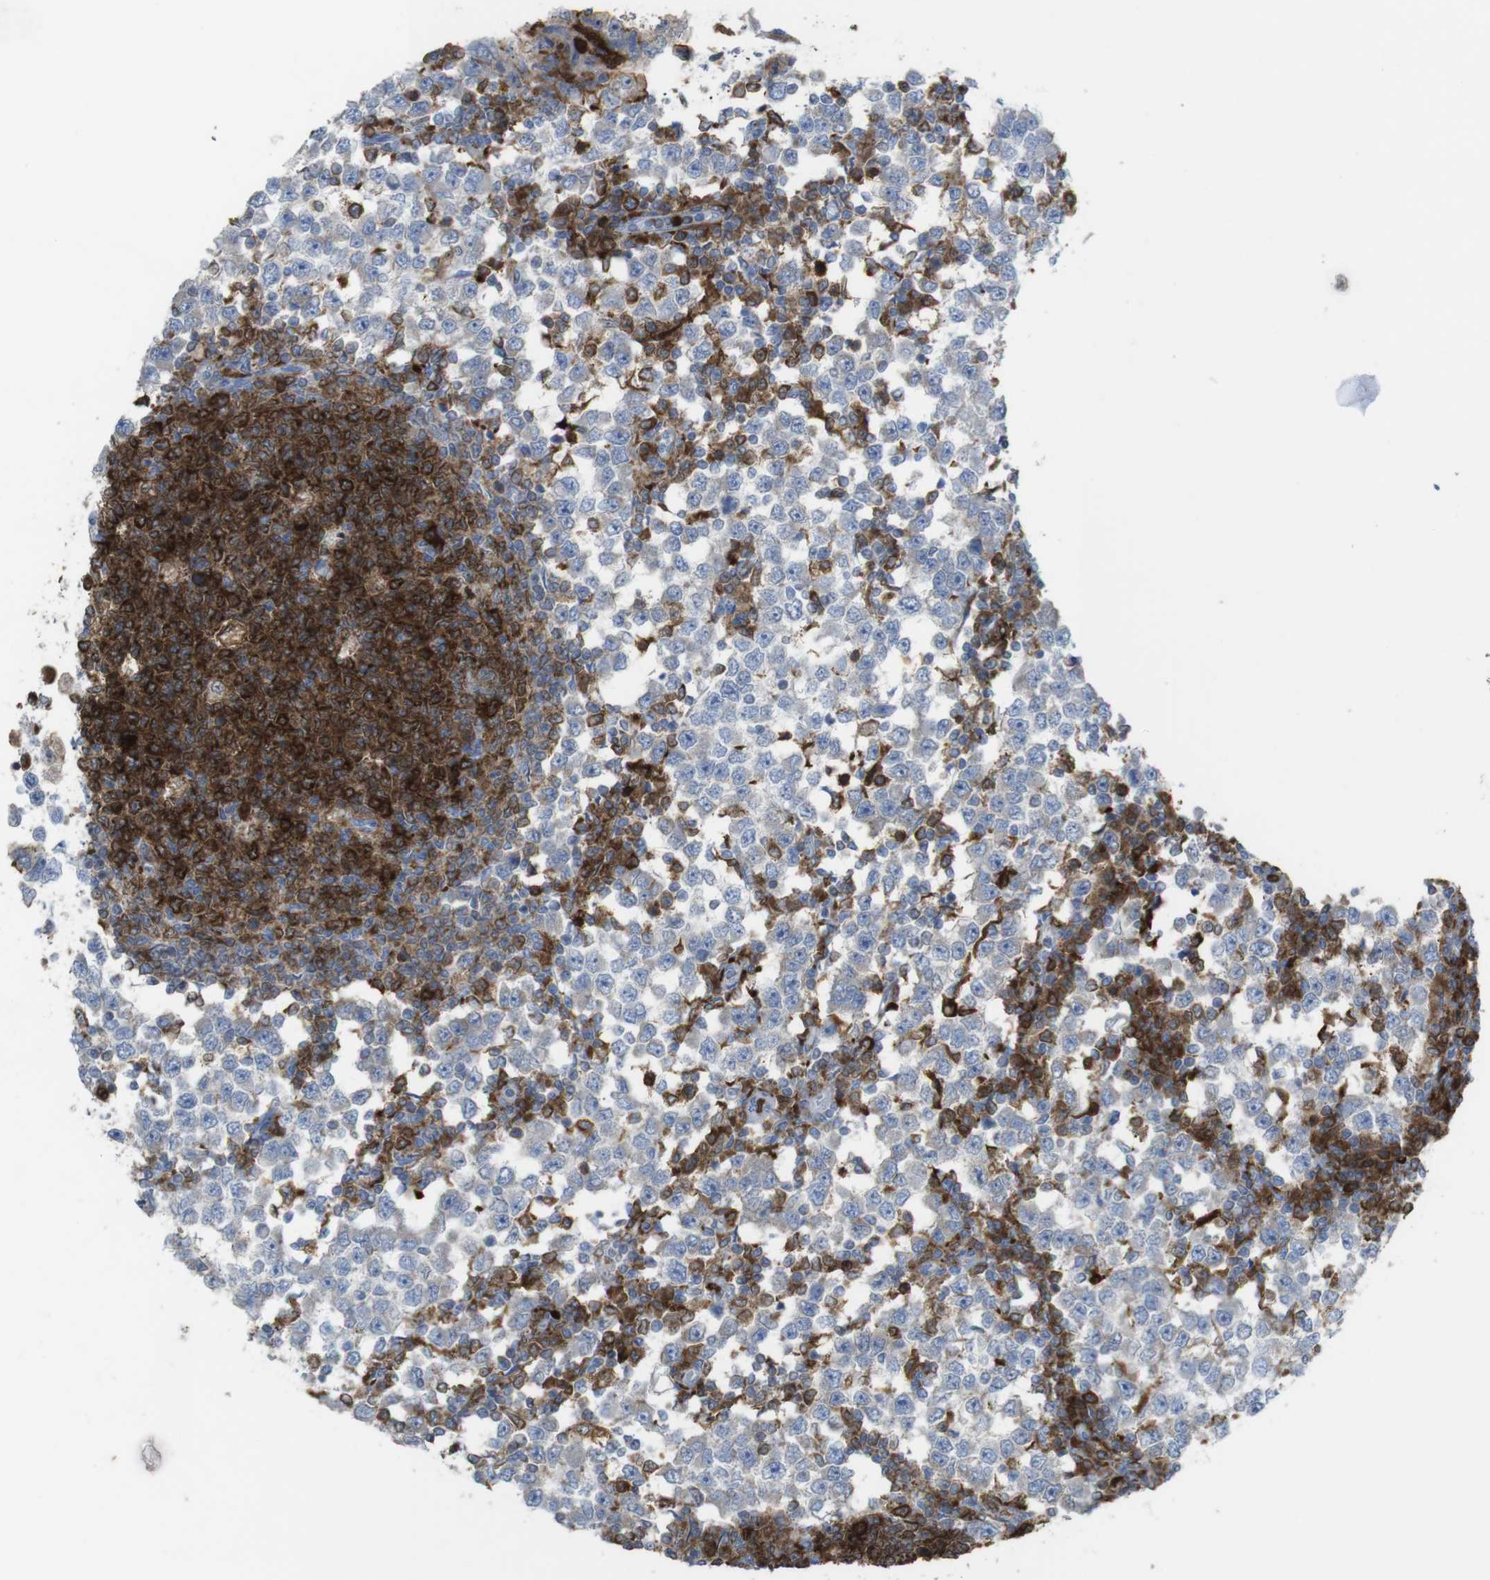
{"staining": {"intensity": "negative", "quantity": "none", "location": "none"}, "tissue": "testis cancer", "cell_type": "Tumor cells", "image_type": "cancer", "snomed": [{"axis": "morphology", "description": "Seminoma, NOS"}, {"axis": "topography", "description": "Testis"}], "caption": "Immunohistochemistry (IHC) of human testis cancer displays no positivity in tumor cells.", "gene": "PRKCD", "patient": {"sex": "male", "age": 65}}